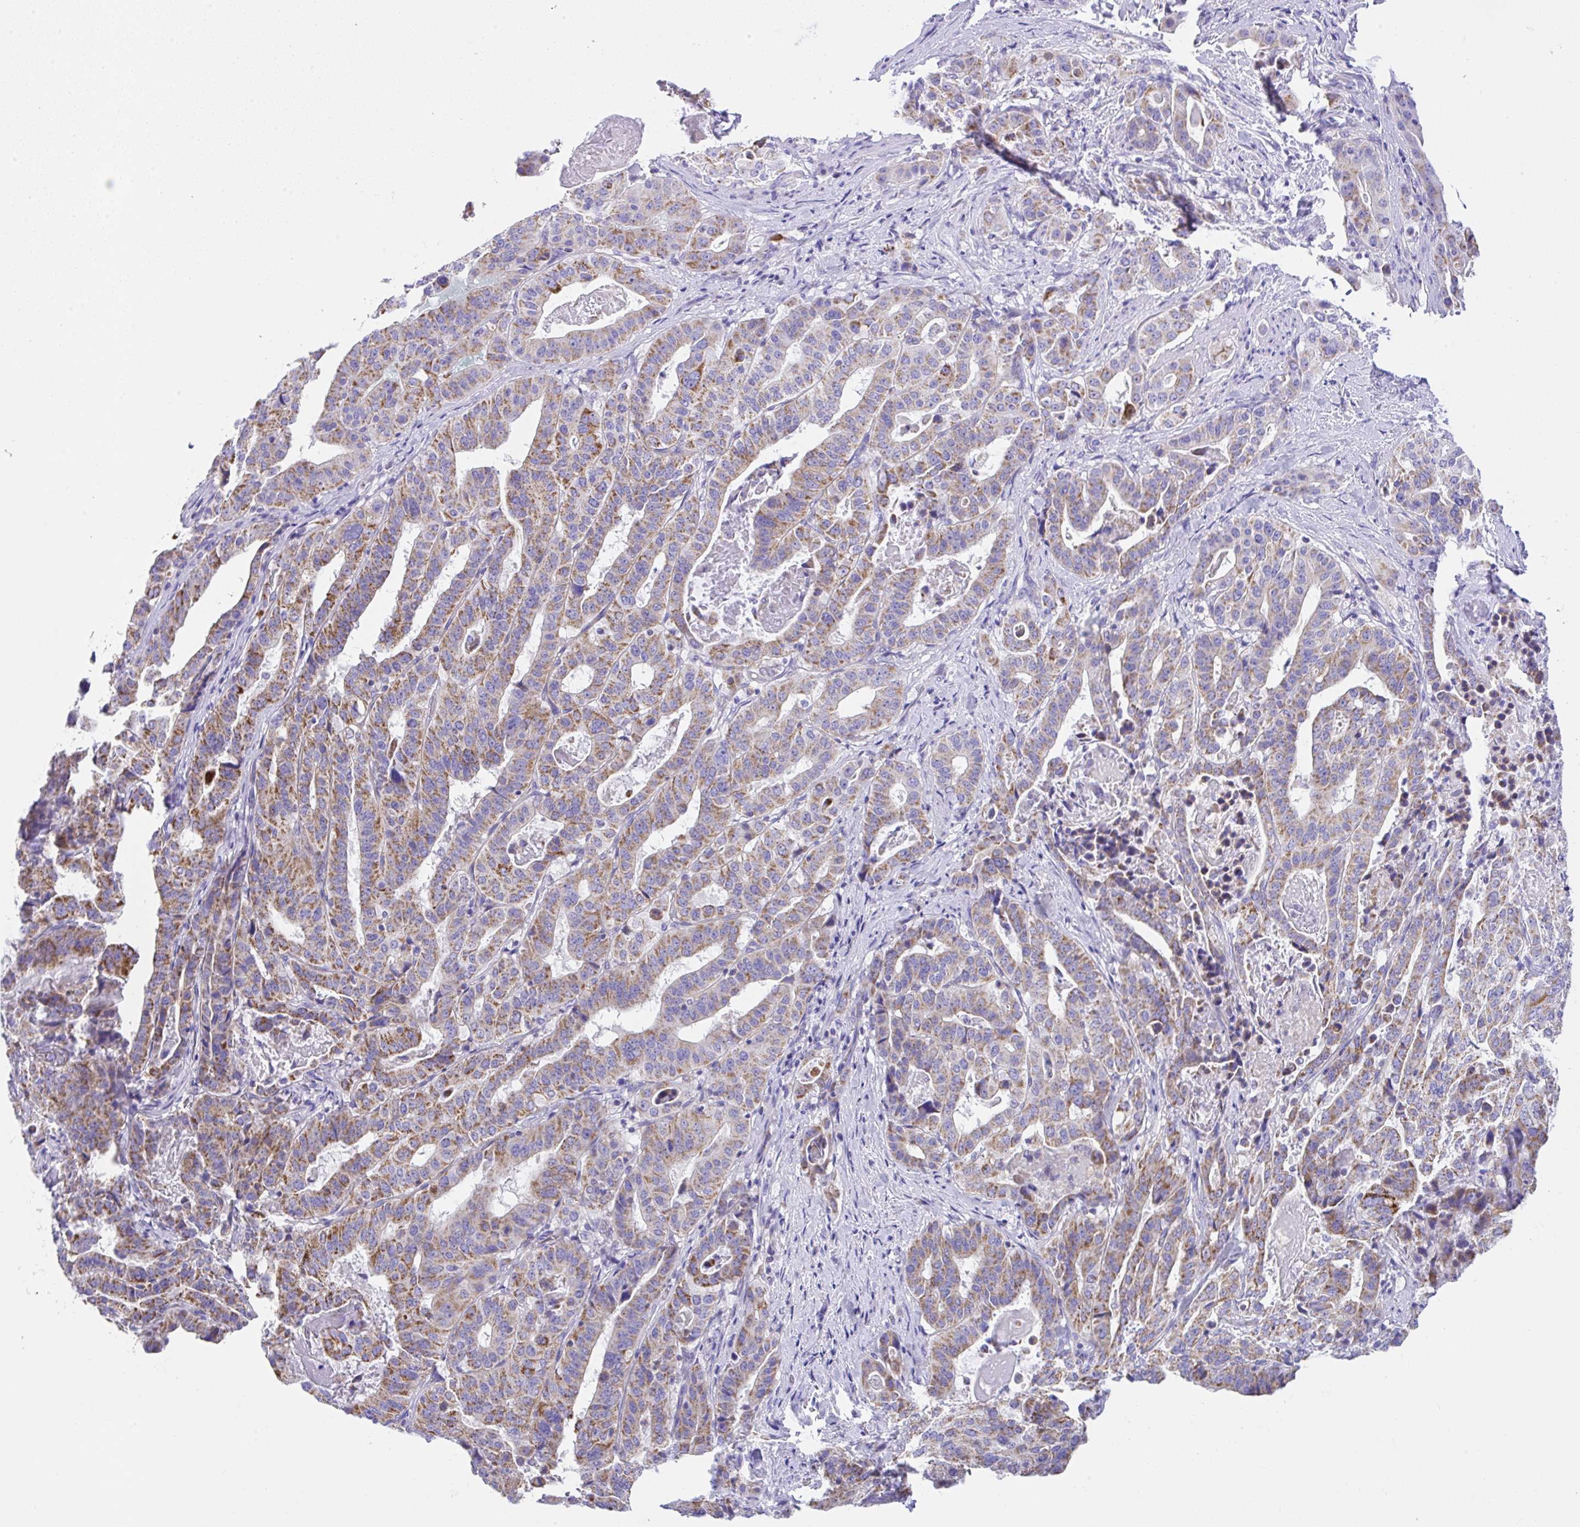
{"staining": {"intensity": "moderate", "quantity": "25%-75%", "location": "cytoplasmic/membranous"}, "tissue": "stomach cancer", "cell_type": "Tumor cells", "image_type": "cancer", "snomed": [{"axis": "morphology", "description": "Adenocarcinoma, NOS"}, {"axis": "topography", "description": "Stomach"}], "caption": "DAB (3,3'-diaminobenzidine) immunohistochemical staining of human stomach cancer displays moderate cytoplasmic/membranous protein positivity in about 25%-75% of tumor cells. (brown staining indicates protein expression, while blue staining denotes nuclei).", "gene": "SLC13A1", "patient": {"sex": "male", "age": 48}}